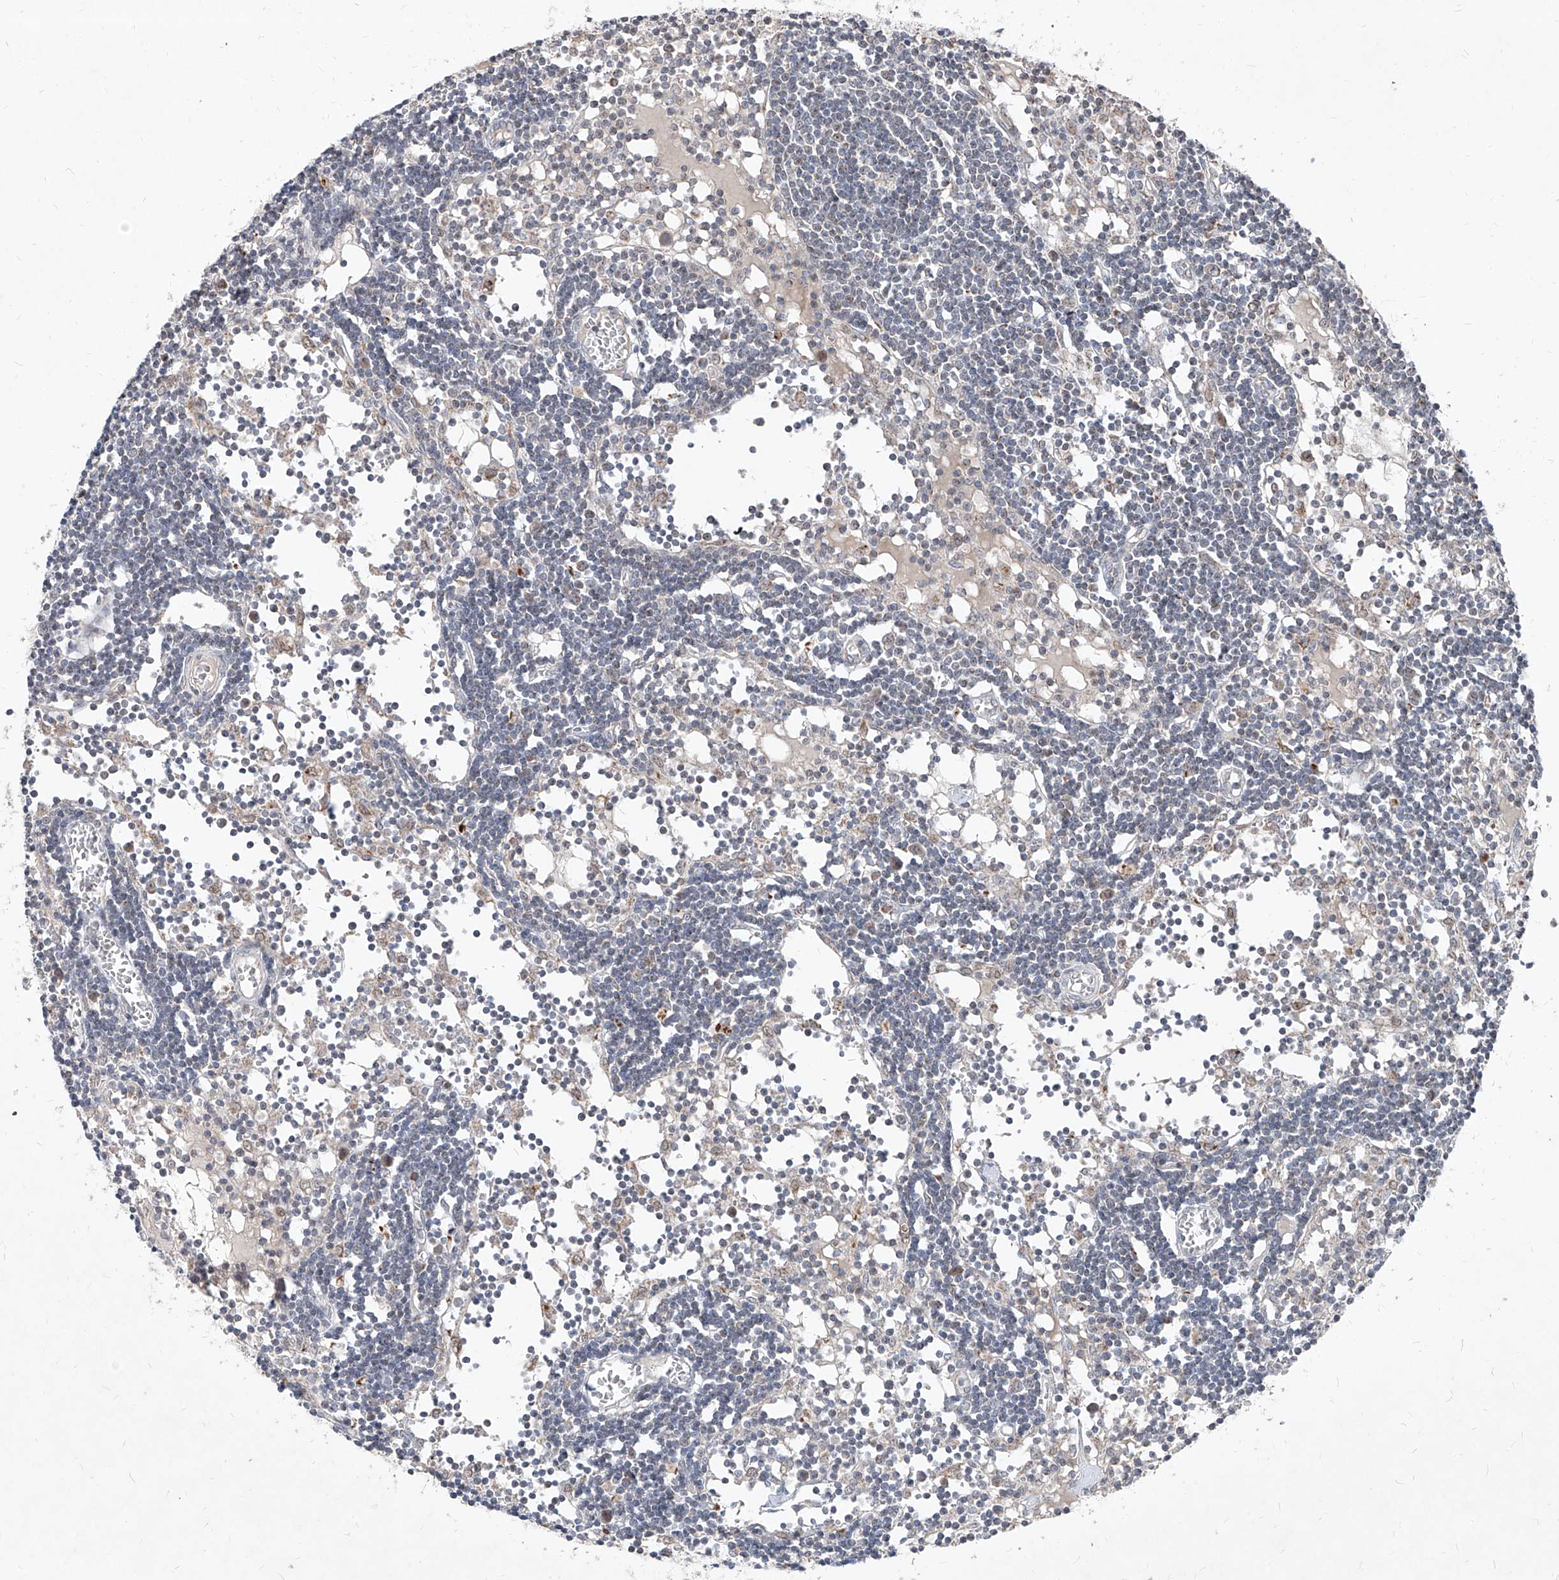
{"staining": {"intensity": "moderate", "quantity": "<25%", "location": "cytoplasmic/membranous"}, "tissue": "lymph node", "cell_type": "Germinal center cells", "image_type": "normal", "snomed": [{"axis": "morphology", "description": "Normal tissue, NOS"}, {"axis": "topography", "description": "Lymph node"}], "caption": "Human lymph node stained with a protein marker shows moderate staining in germinal center cells.", "gene": "NDUFB3", "patient": {"sex": "female", "age": 11}}